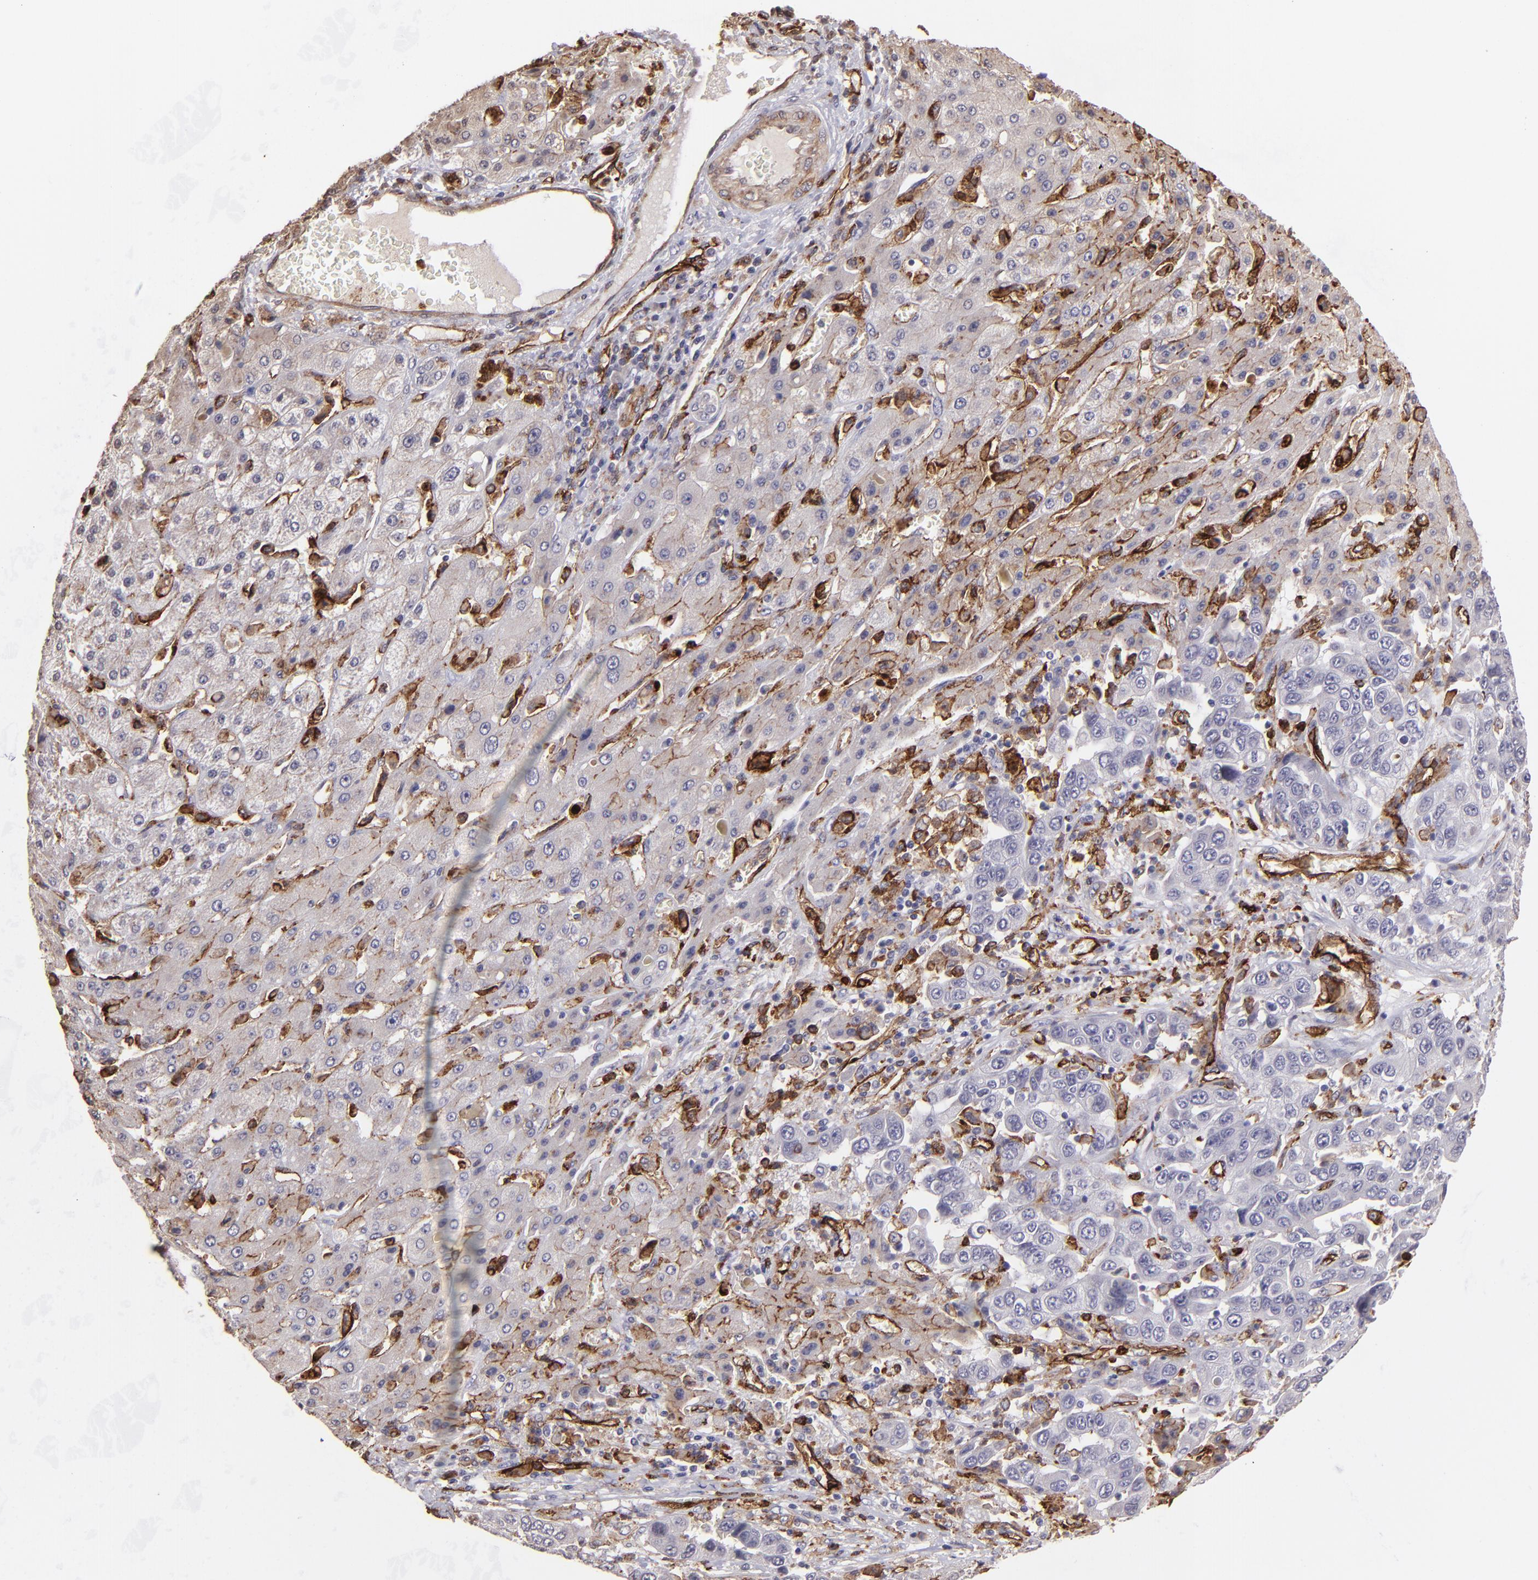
{"staining": {"intensity": "moderate", "quantity": "25%-75%", "location": "cytoplasmic/membranous"}, "tissue": "liver cancer", "cell_type": "Tumor cells", "image_type": "cancer", "snomed": [{"axis": "morphology", "description": "Cholangiocarcinoma"}, {"axis": "topography", "description": "Liver"}], "caption": "Immunohistochemistry (IHC) micrograph of human liver cancer (cholangiocarcinoma) stained for a protein (brown), which shows medium levels of moderate cytoplasmic/membranous positivity in approximately 25%-75% of tumor cells.", "gene": "DYSF", "patient": {"sex": "female", "age": 52}}